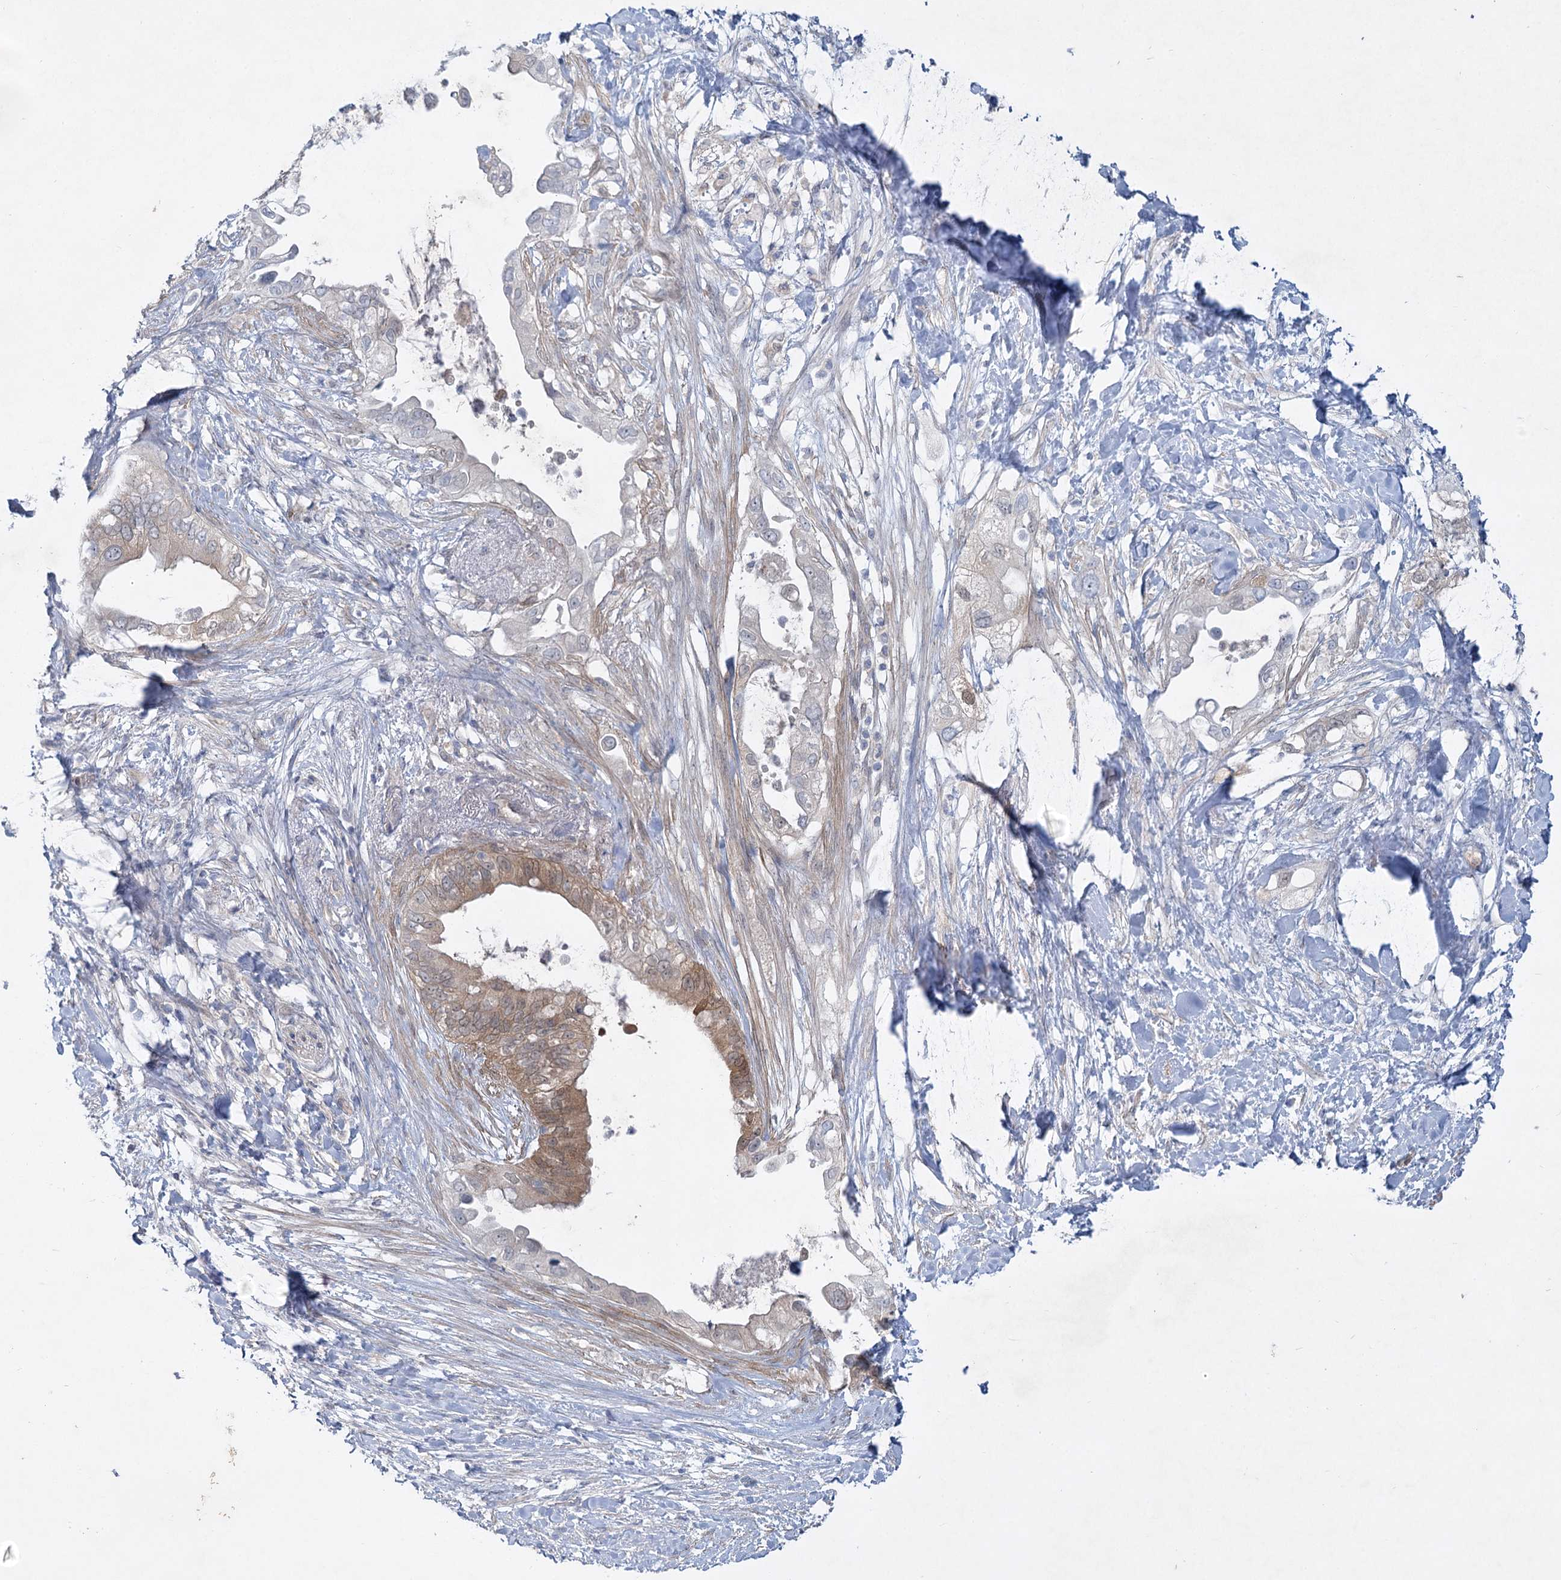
{"staining": {"intensity": "moderate", "quantity": "<25%", "location": "cytoplasmic/membranous"}, "tissue": "pancreatic cancer", "cell_type": "Tumor cells", "image_type": "cancer", "snomed": [{"axis": "morphology", "description": "Adenocarcinoma, NOS"}, {"axis": "topography", "description": "Pancreas"}], "caption": "Immunohistochemistry histopathology image of adenocarcinoma (pancreatic) stained for a protein (brown), which exhibits low levels of moderate cytoplasmic/membranous staining in approximately <25% of tumor cells.", "gene": "AAMDC", "patient": {"sex": "female", "age": 56}}